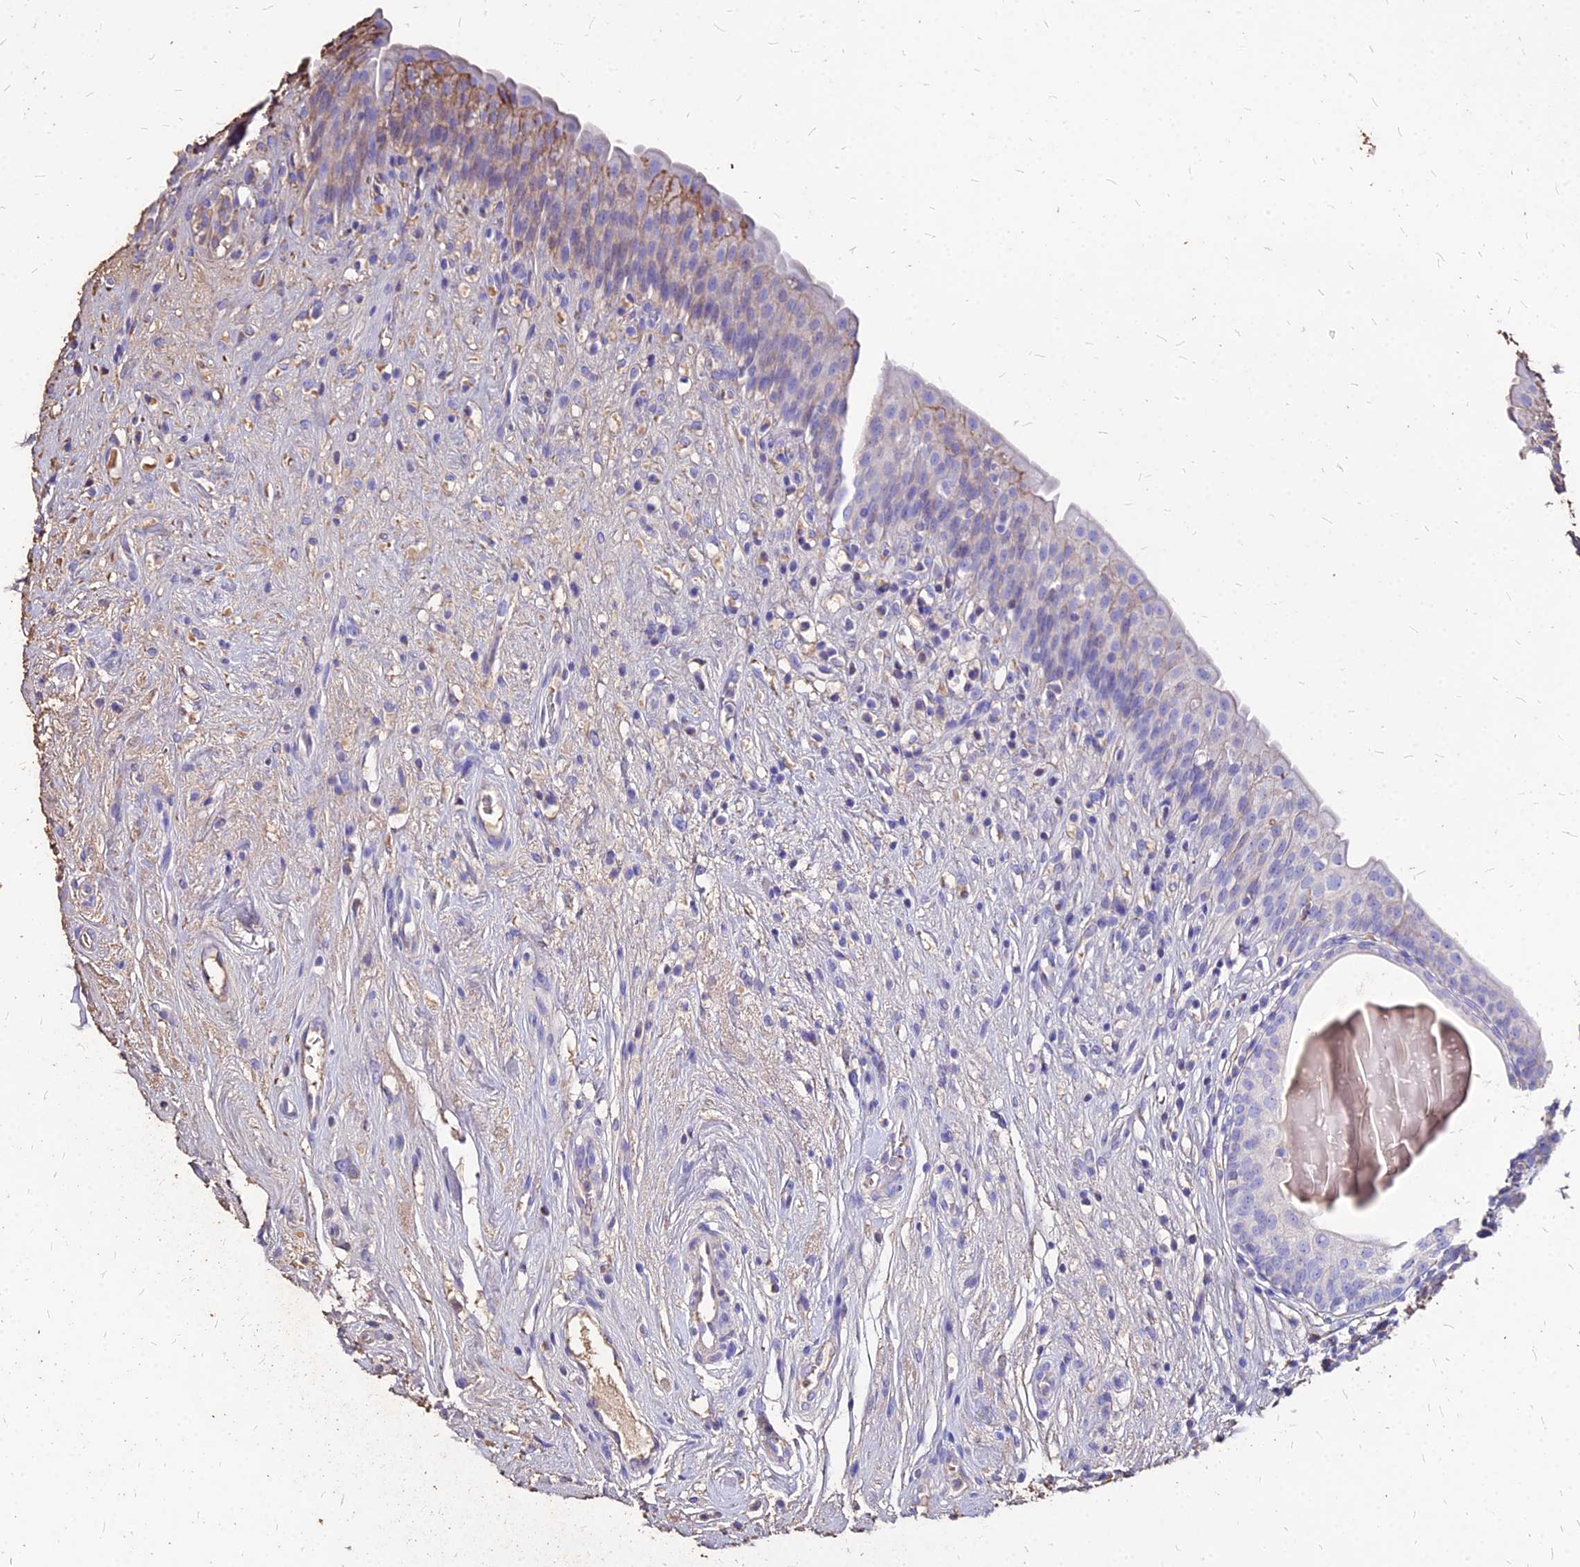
{"staining": {"intensity": "moderate", "quantity": "<25%", "location": "cytoplasmic/membranous"}, "tissue": "urinary bladder", "cell_type": "Urothelial cells", "image_type": "normal", "snomed": [{"axis": "morphology", "description": "Normal tissue, NOS"}, {"axis": "topography", "description": "Urinary bladder"}], "caption": "This is a photomicrograph of immunohistochemistry staining of unremarkable urinary bladder, which shows moderate positivity in the cytoplasmic/membranous of urothelial cells.", "gene": "NME5", "patient": {"sex": "male", "age": 83}}